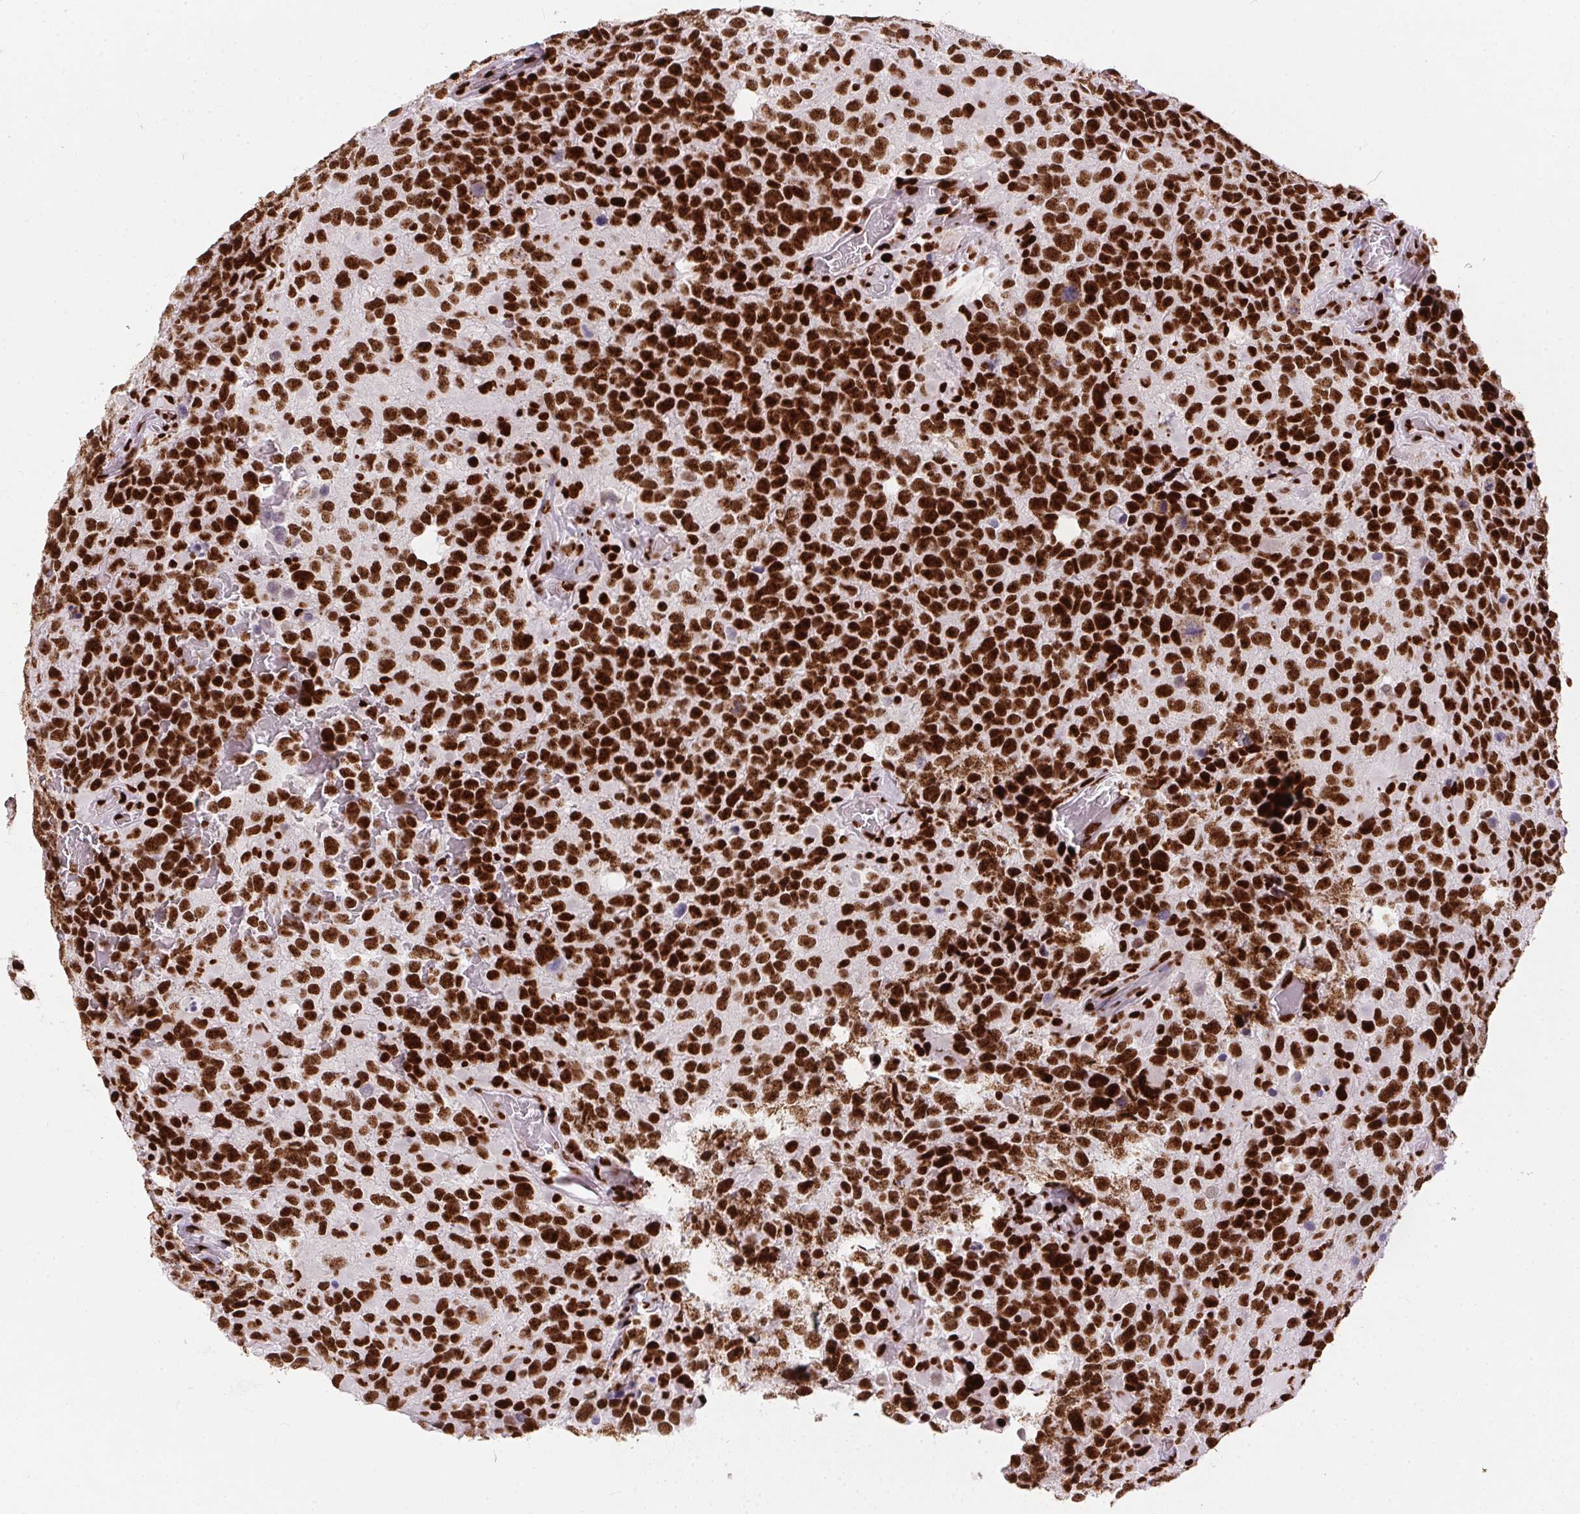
{"staining": {"intensity": "strong", "quantity": ">75%", "location": "nuclear"}, "tissue": "glioma", "cell_type": "Tumor cells", "image_type": "cancer", "snomed": [{"axis": "morphology", "description": "Glioma, malignant, High grade"}, {"axis": "topography", "description": "Brain"}], "caption": "Malignant glioma (high-grade) stained for a protein displays strong nuclear positivity in tumor cells. (brown staining indicates protein expression, while blue staining denotes nuclei).", "gene": "PAGE3", "patient": {"sex": "female", "age": 40}}